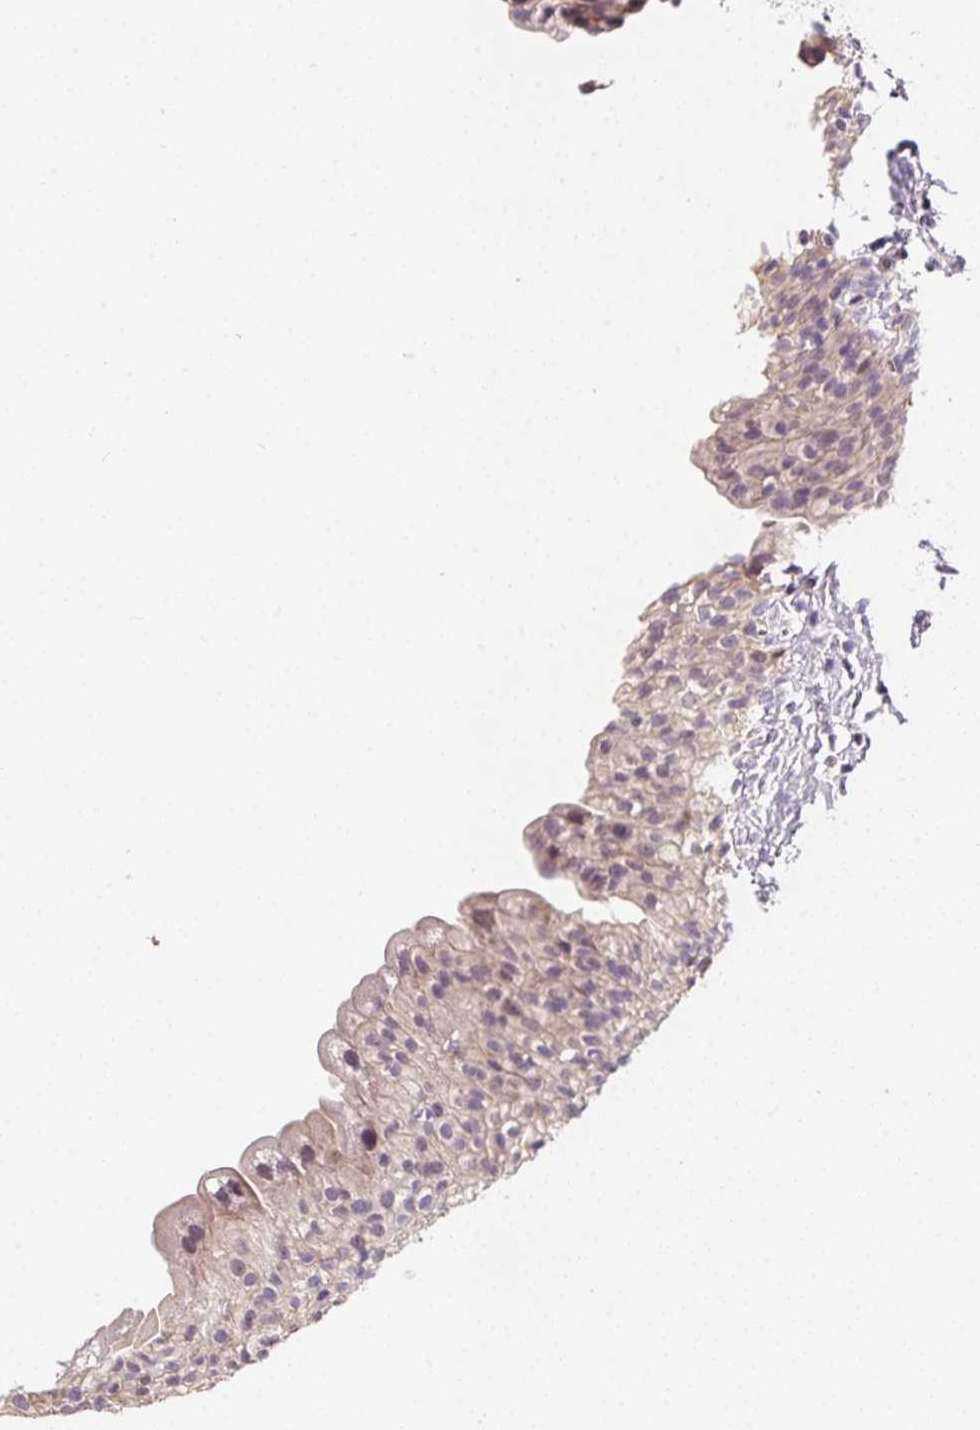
{"staining": {"intensity": "weak", "quantity": ">75%", "location": "cytoplasmic/membranous,nuclear"}, "tissue": "urinary bladder", "cell_type": "Urothelial cells", "image_type": "normal", "snomed": [{"axis": "morphology", "description": "Normal tissue, NOS"}, {"axis": "topography", "description": "Urinary bladder"}, {"axis": "topography", "description": "Prostate"}], "caption": "The immunohistochemical stain highlights weak cytoplasmic/membranous,nuclear positivity in urothelial cells of normal urinary bladder.", "gene": "HELLS", "patient": {"sex": "male", "age": 76}}